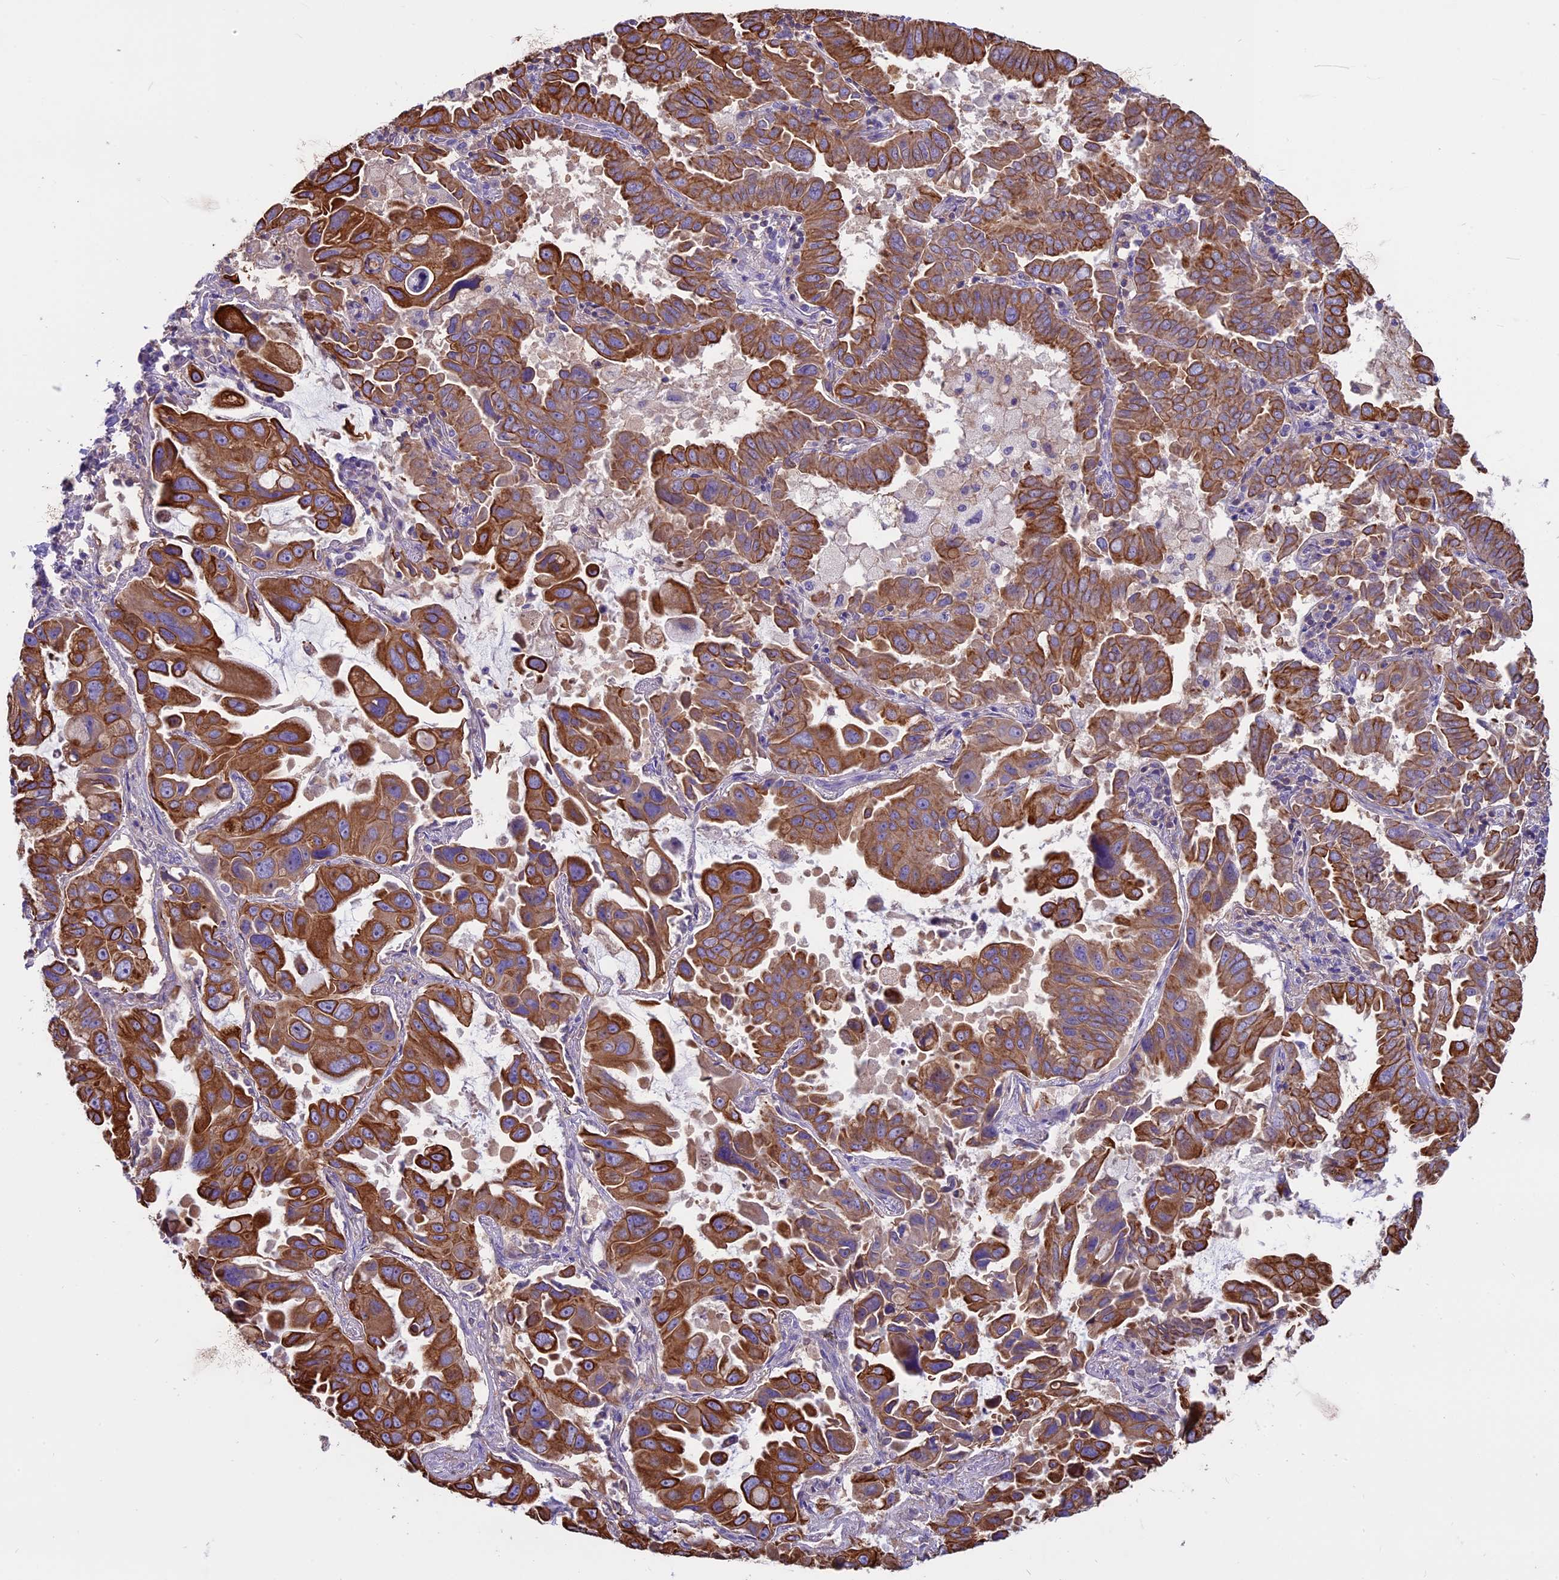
{"staining": {"intensity": "strong", "quantity": ">75%", "location": "cytoplasmic/membranous"}, "tissue": "lung cancer", "cell_type": "Tumor cells", "image_type": "cancer", "snomed": [{"axis": "morphology", "description": "Adenocarcinoma, NOS"}, {"axis": "topography", "description": "Lung"}], "caption": "Immunohistochemical staining of human lung cancer (adenocarcinoma) demonstrates high levels of strong cytoplasmic/membranous protein staining in about >75% of tumor cells.", "gene": "CDAN1", "patient": {"sex": "male", "age": 64}}